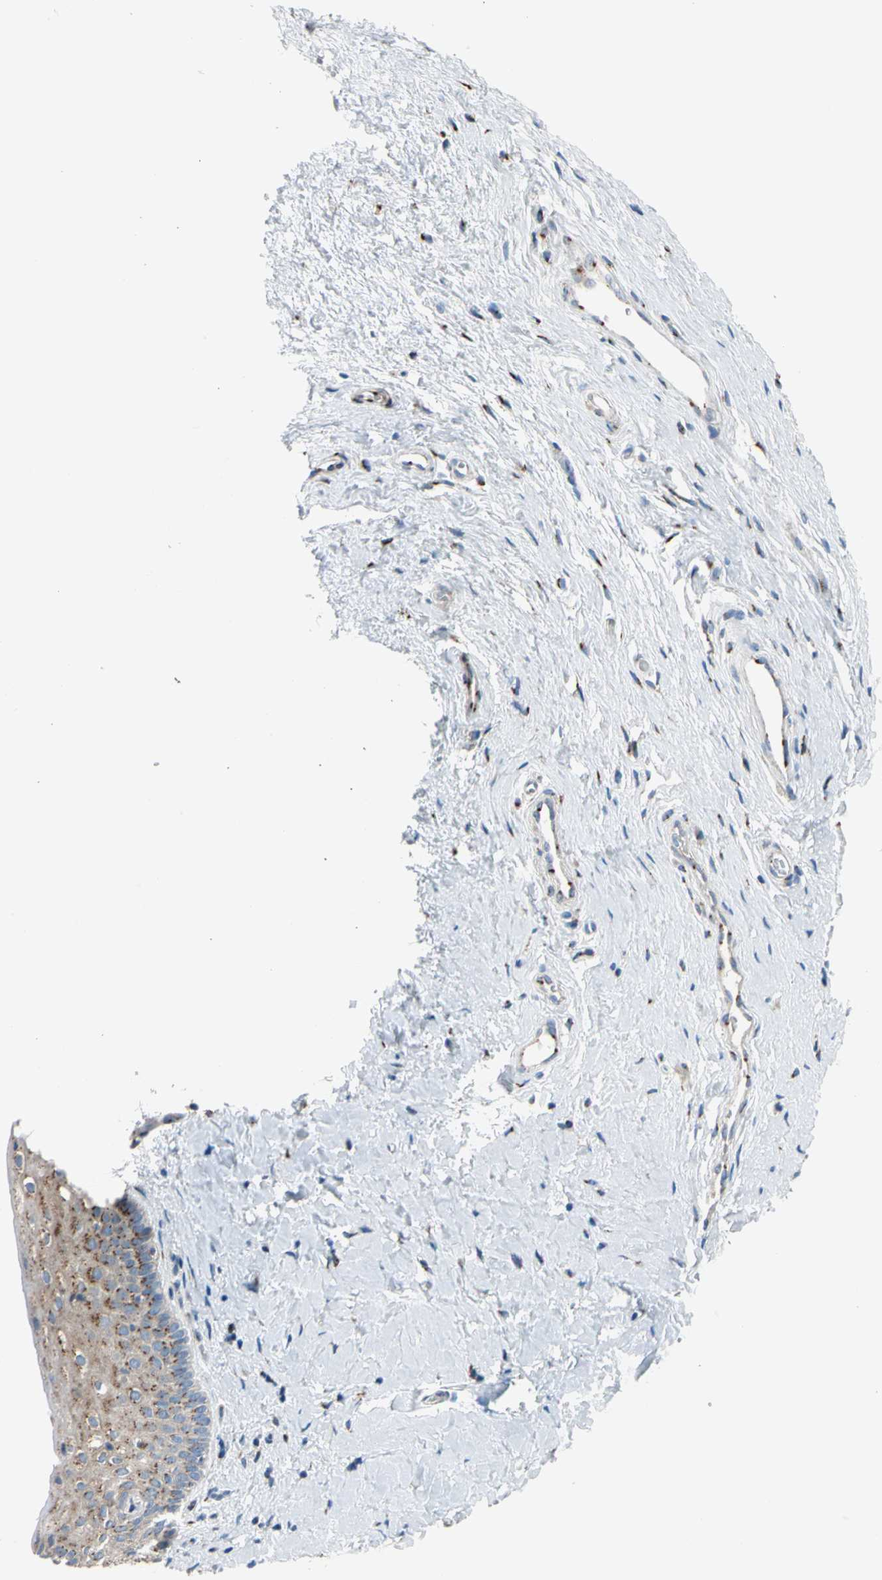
{"staining": {"intensity": "moderate", "quantity": "<25%", "location": "cytoplasmic/membranous"}, "tissue": "cervix", "cell_type": "Glandular cells", "image_type": "normal", "snomed": [{"axis": "morphology", "description": "Normal tissue, NOS"}, {"axis": "topography", "description": "Cervix"}], "caption": "The image shows staining of normal cervix, revealing moderate cytoplasmic/membranous protein positivity (brown color) within glandular cells.", "gene": "NUCB1", "patient": {"sex": "female", "age": 53}}